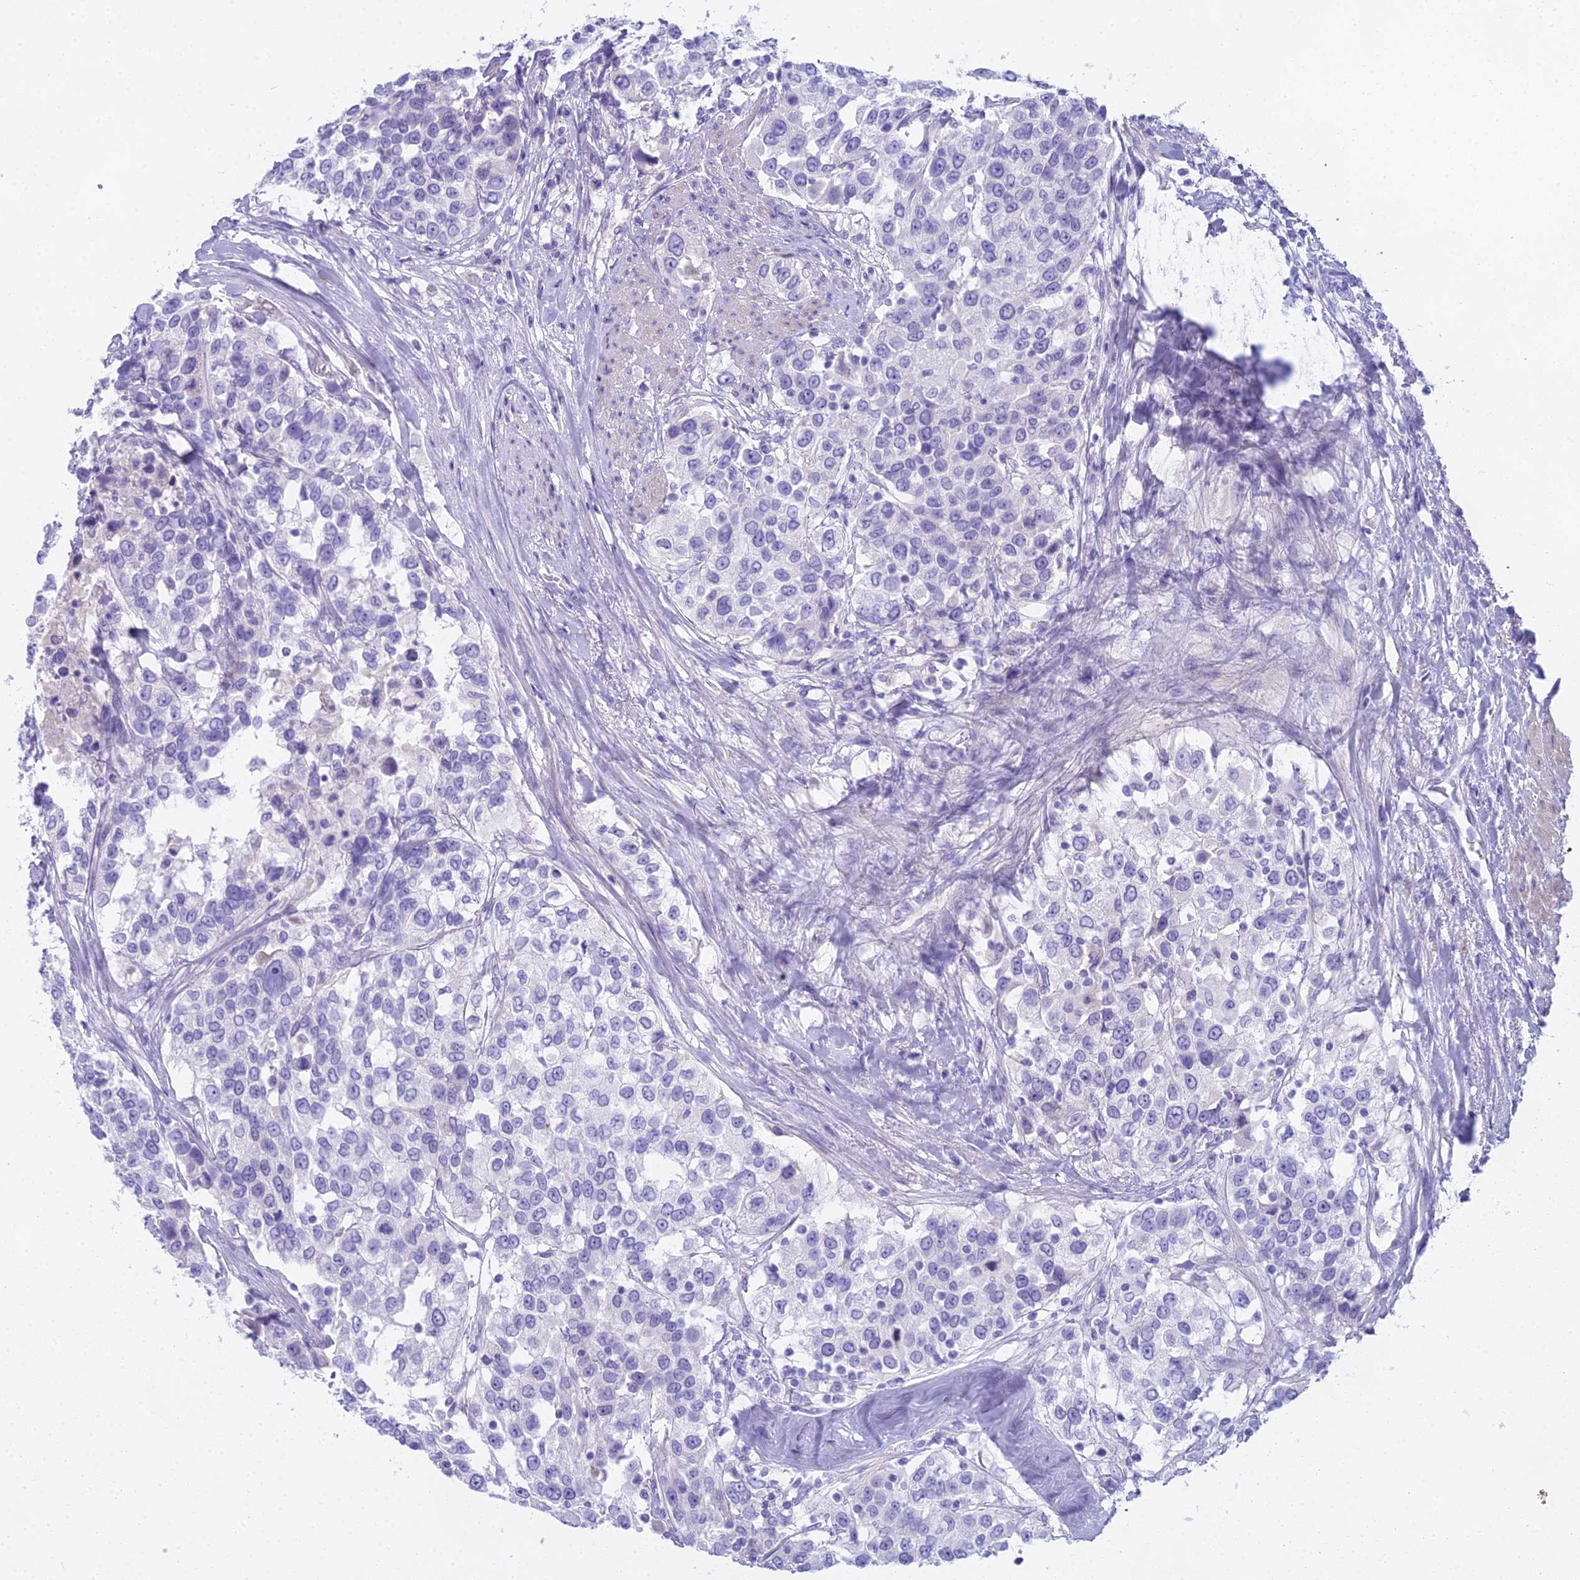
{"staining": {"intensity": "negative", "quantity": "none", "location": "none"}, "tissue": "urothelial cancer", "cell_type": "Tumor cells", "image_type": "cancer", "snomed": [{"axis": "morphology", "description": "Urothelial carcinoma, High grade"}, {"axis": "topography", "description": "Urinary bladder"}], "caption": "High magnification brightfield microscopy of high-grade urothelial carcinoma stained with DAB (3,3'-diaminobenzidine) (brown) and counterstained with hematoxylin (blue): tumor cells show no significant expression.", "gene": "UNC80", "patient": {"sex": "female", "age": 80}}